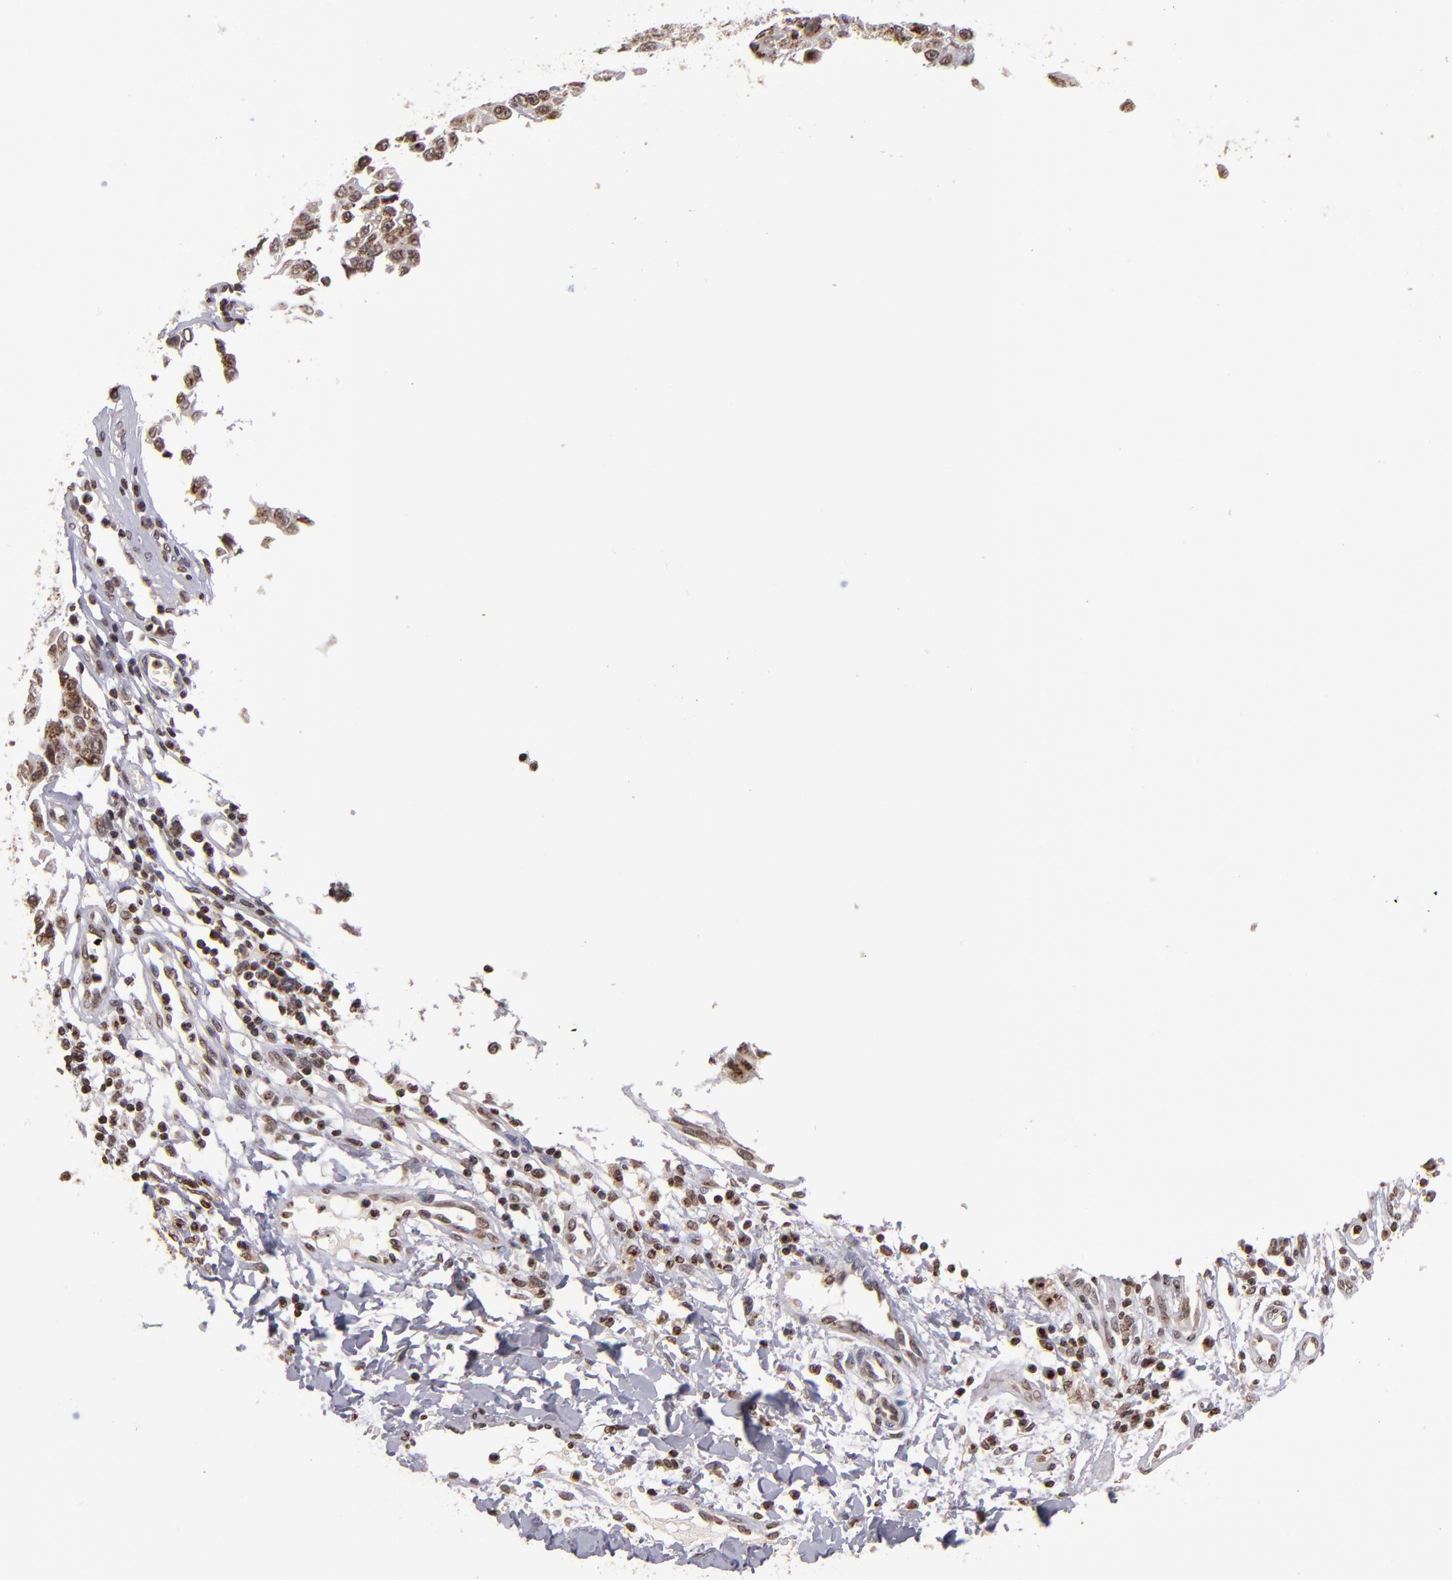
{"staining": {"intensity": "moderate", "quantity": ">75%", "location": "cytoplasmic/membranous,nuclear"}, "tissue": "melanoma", "cell_type": "Tumor cells", "image_type": "cancer", "snomed": [{"axis": "morphology", "description": "Malignant melanoma, NOS"}, {"axis": "topography", "description": "Skin"}], "caption": "Brown immunohistochemical staining in human melanoma demonstrates moderate cytoplasmic/membranous and nuclear staining in approximately >75% of tumor cells.", "gene": "CSDC2", "patient": {"sex": "male", "age": 30}}